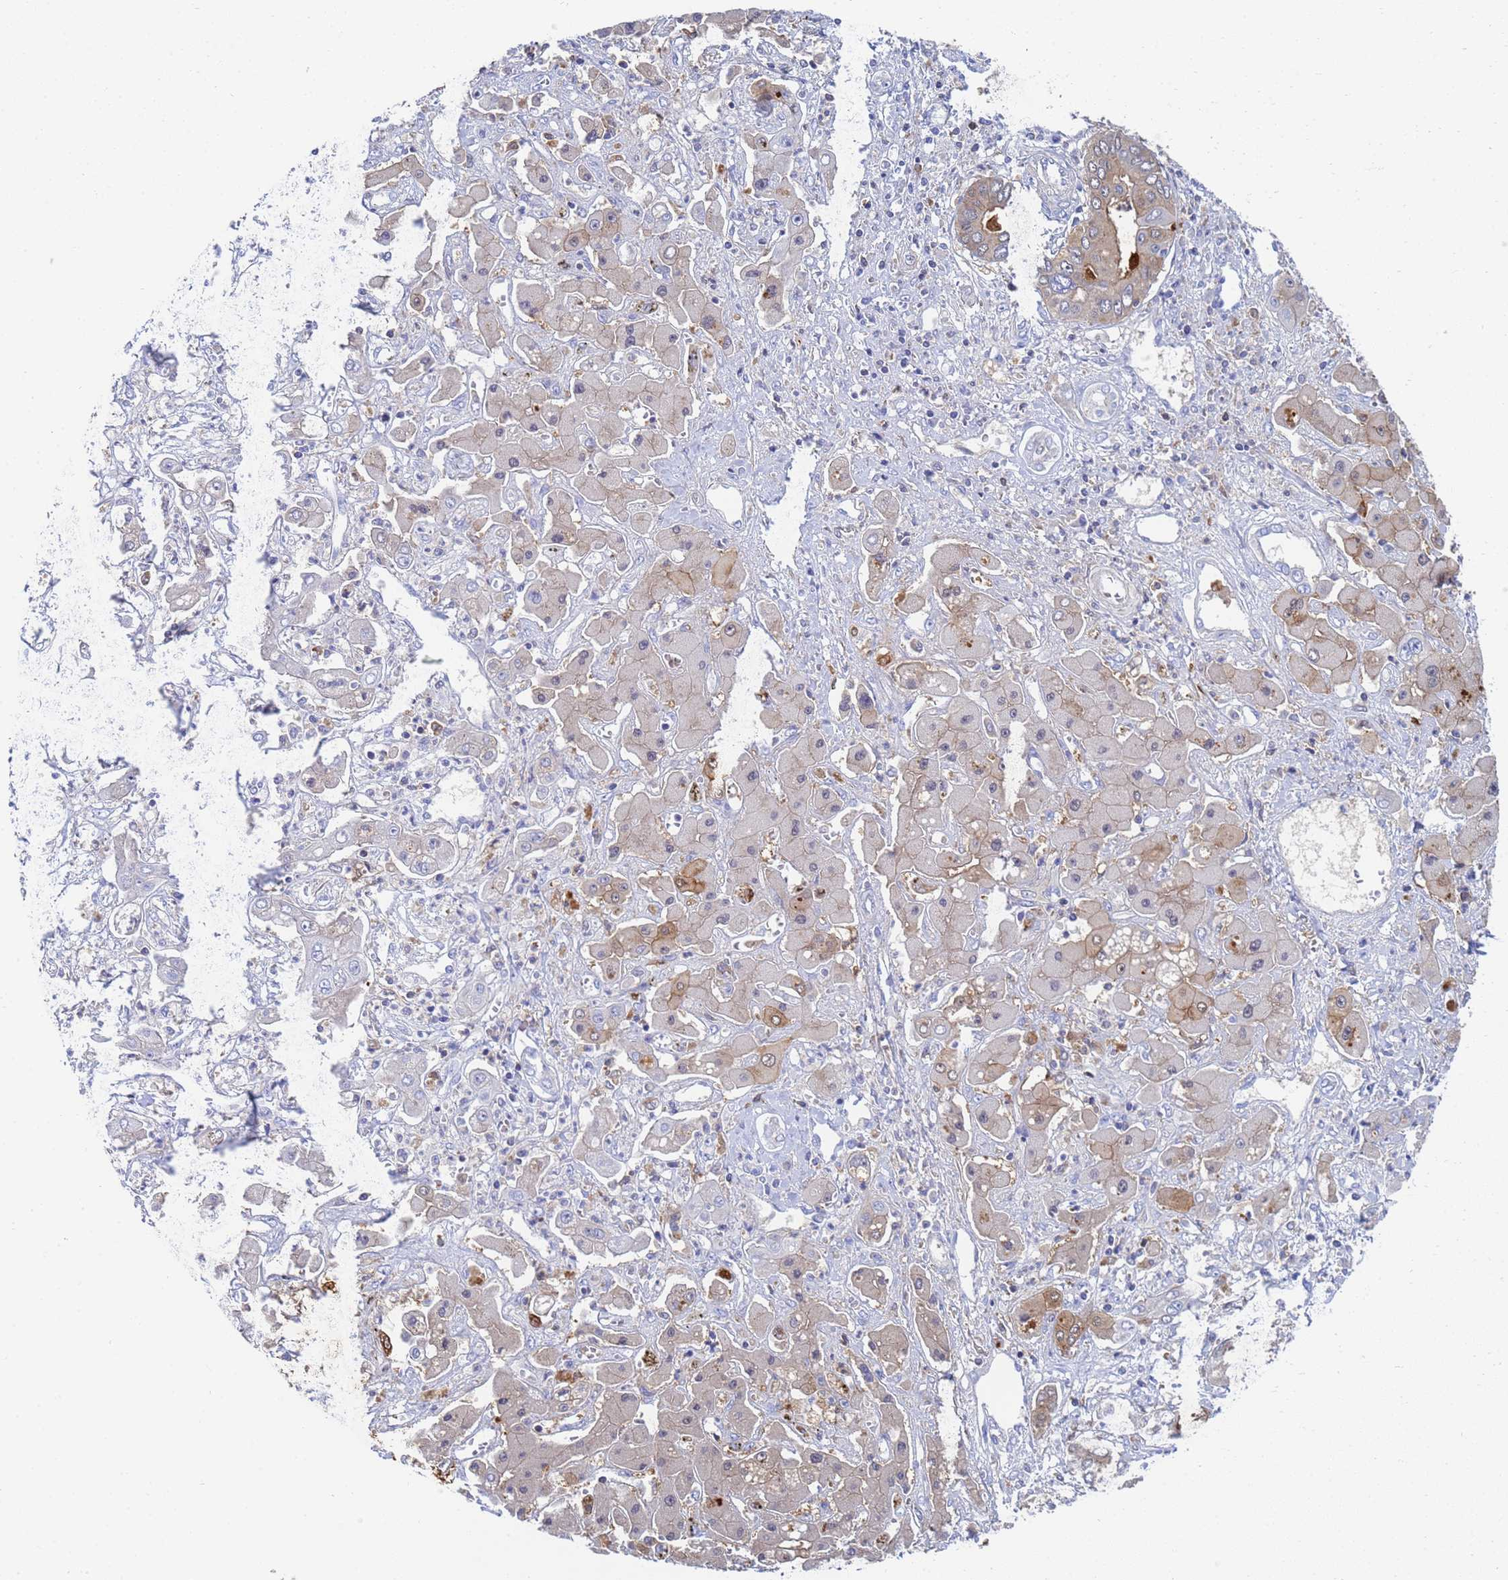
{"staining": {"intensity": "weak", "quantity": "<25%", "location": "cytoplasmic/membranous"}, "tissue": "liver cancer", "cell_type": "Tumor cells", "image_type": "cancer", "snomed": [{"axis": "morphology", "description": "Cholangiocarcinoma"}, {"axis": "topography", "description": "Liver"}], "caption": "Protein analysis of liver cancer shows no significant expression in tumor cells.", "gene": "GCHFR", "patient": {"sex": "male", "age": 67}}